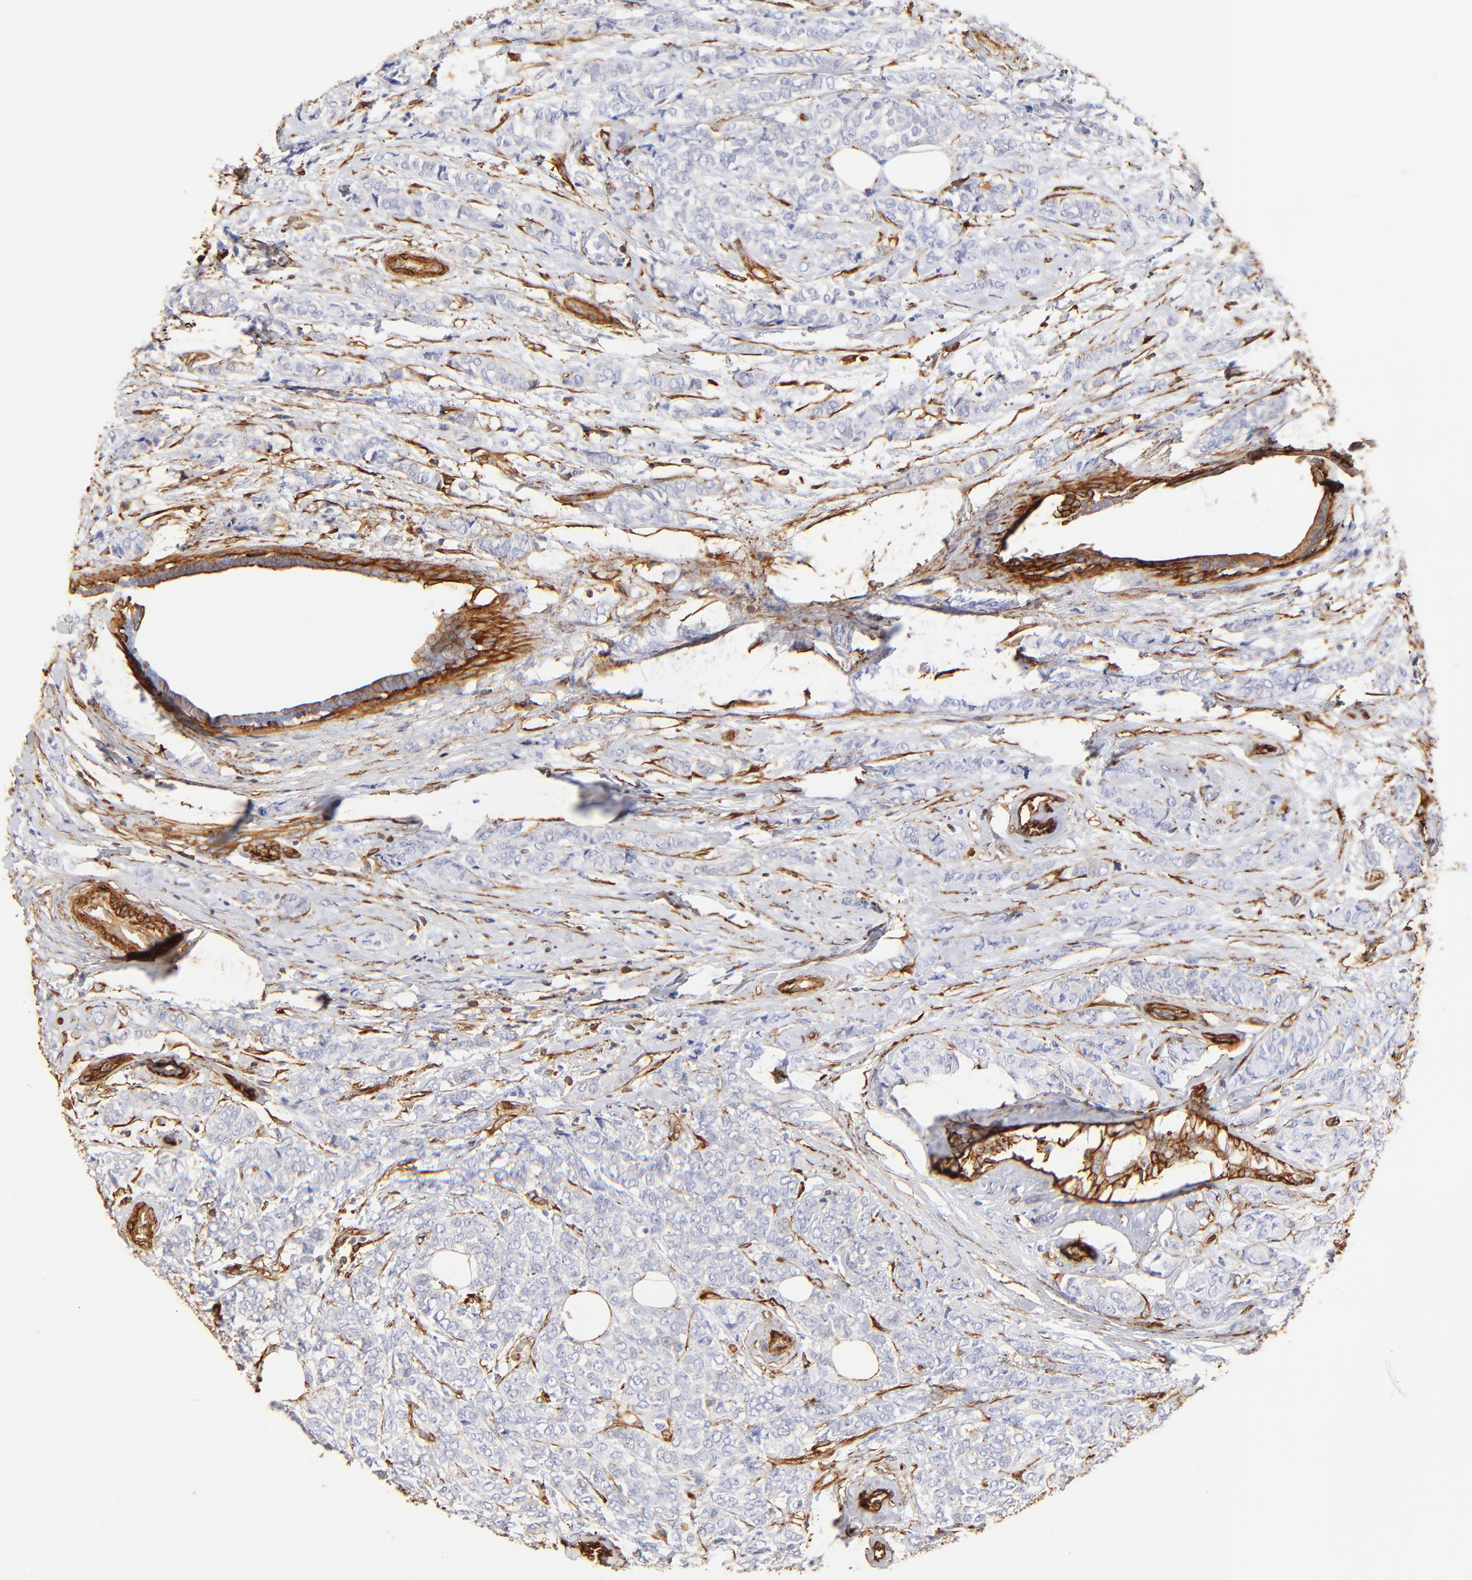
{"staining": {"intensity": "negative", "quantity": "none", "location": "none"}, "tissue": "breast cancer", "cell_type": "Tumor cells", "image_type": "cancer", "snomed": [{"axis": "morphology", "description": "Lobular carcinoma"}, {"axis": "topography", "description": "Breast"}], "caption": "Human breast cancer (lobular carcinoma) stained for a protein using IHC exhibits no positivity in tumor cells.", "gene": "FLNA", "patient": {"sex": "female", "age": 60}}